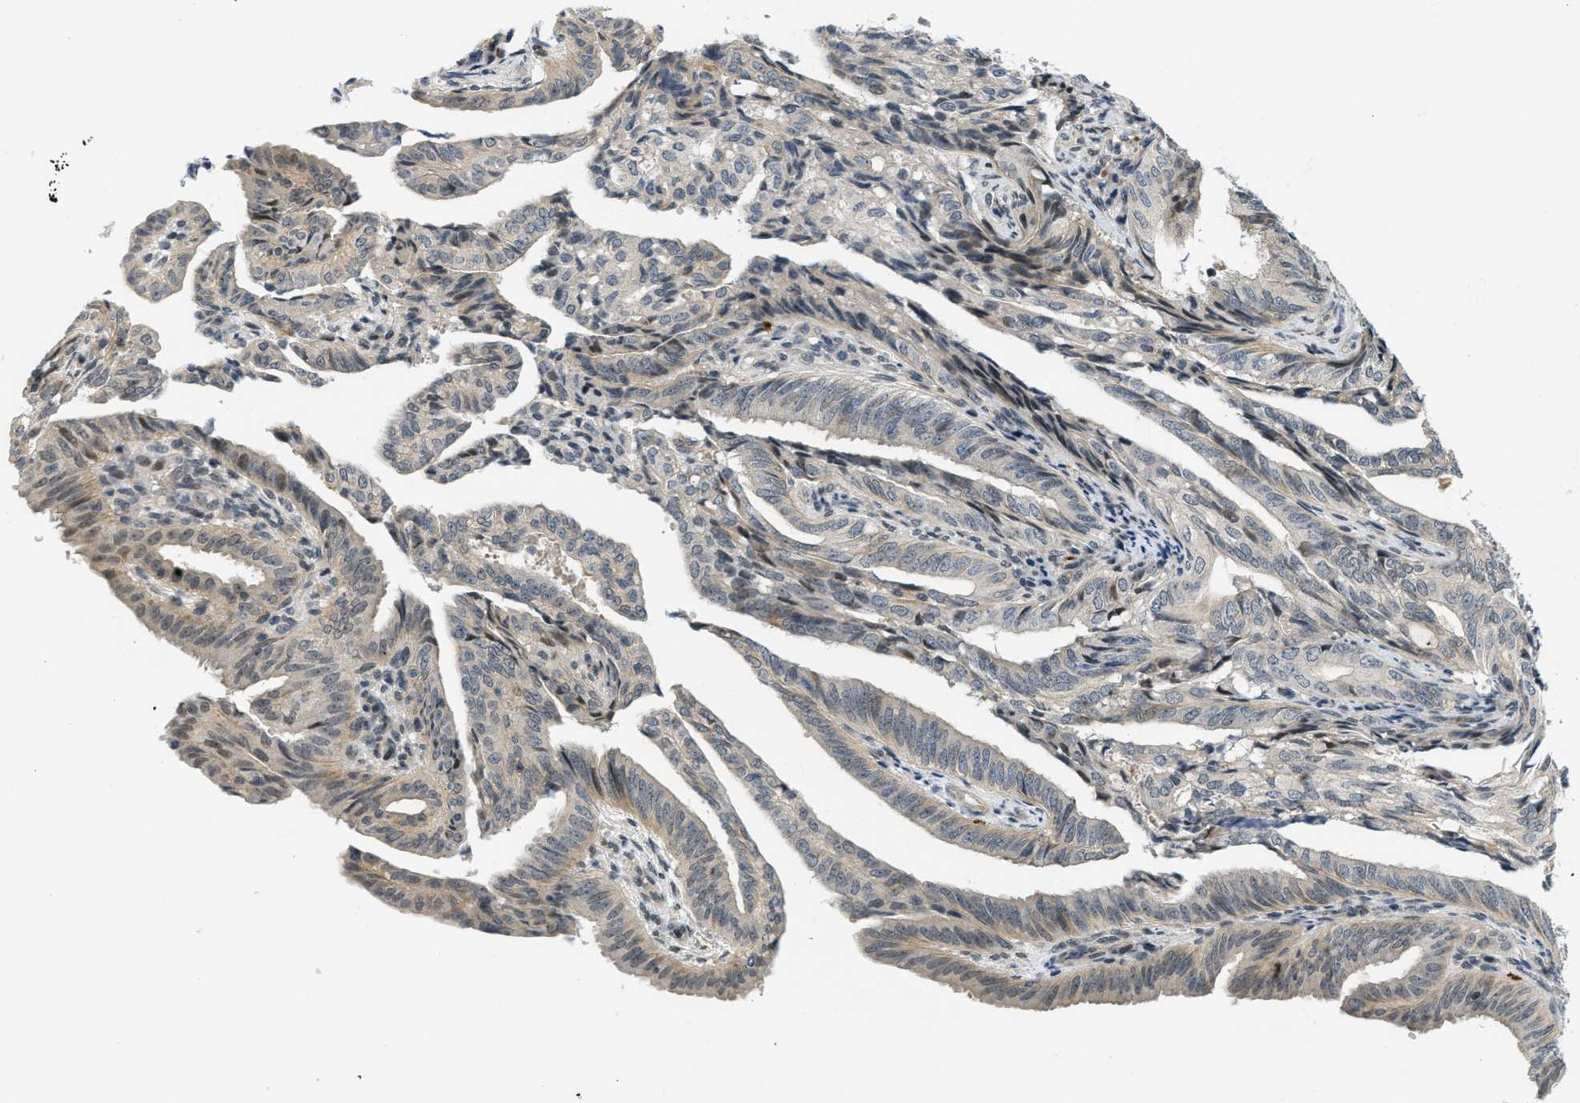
{"staining": {"intensity": "weak", "quantity": "<25%", "location": "cytoplasmic/membranous"}, "tissue": "endometrial cancer", "cell_type": "Tumor cells", "image_type": "cancer", "snomed": [{"axis": "morphology", "description": "Adenocarcinoma, NOS"}, {"axis": "topography", "description": "Endometrium"}], "caption": "The immunohistochemistry photomicrograph has no significant expression in tumor cells of adenocarcinoma (endometrial) tissue. (DAB IHC with hematoxylin counter stain).", "gene": "KMT2A", "patient": {"sex": "female", "age": 58}}